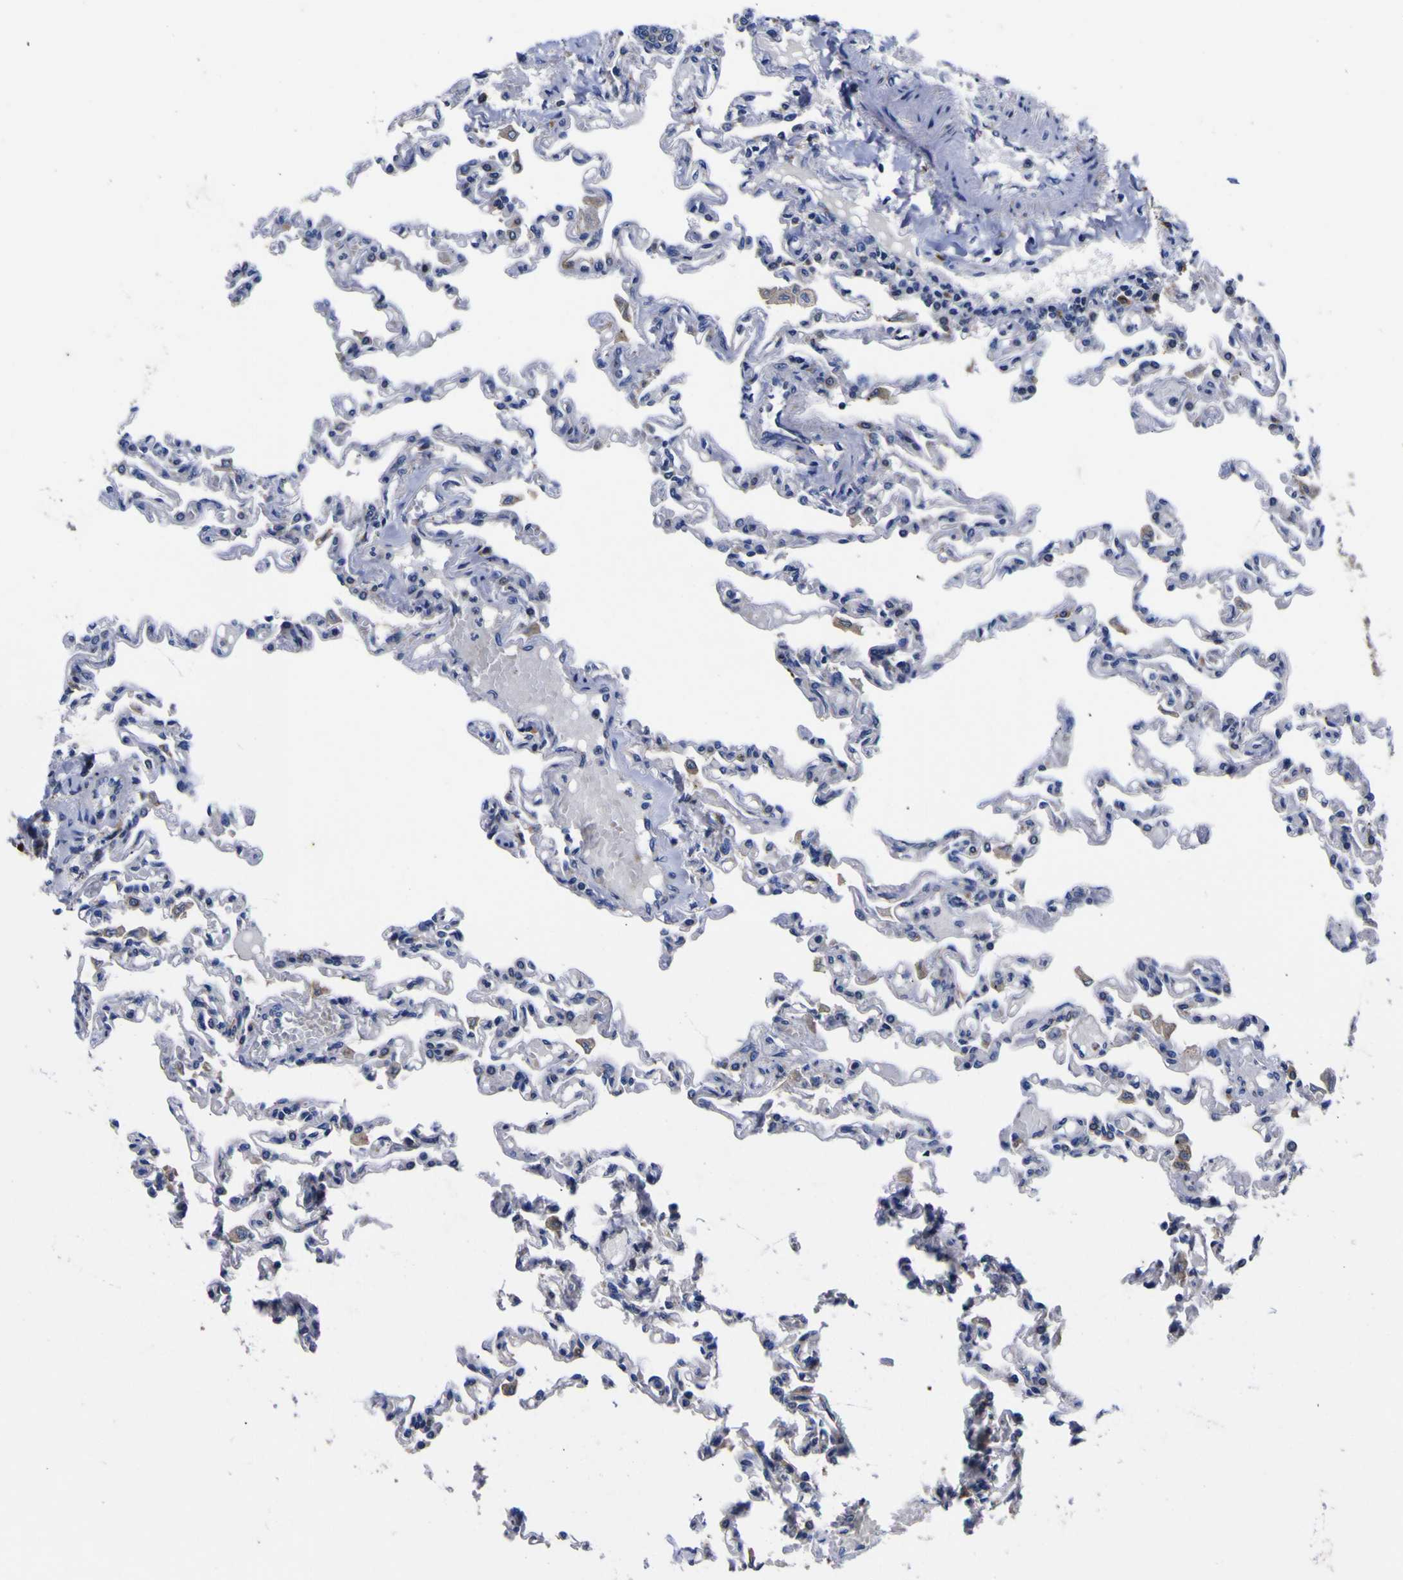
{"staining": {"intensity": "negative", "quantity": "none", "location": "none"}, "tissue": "lung", "cell_type": "Alveolar cells", "image_type": "normal", "snomed": [{"axis": "morphology", "description": "Normal tissue, NOS"}, {"axis": "topography", "description": "Lung"}], "caption": "The histopathology image exhibits no staining of alveolar cells in benign lung.", "gene": "COA1", "patient": {"sex": "male", "age": 21}}